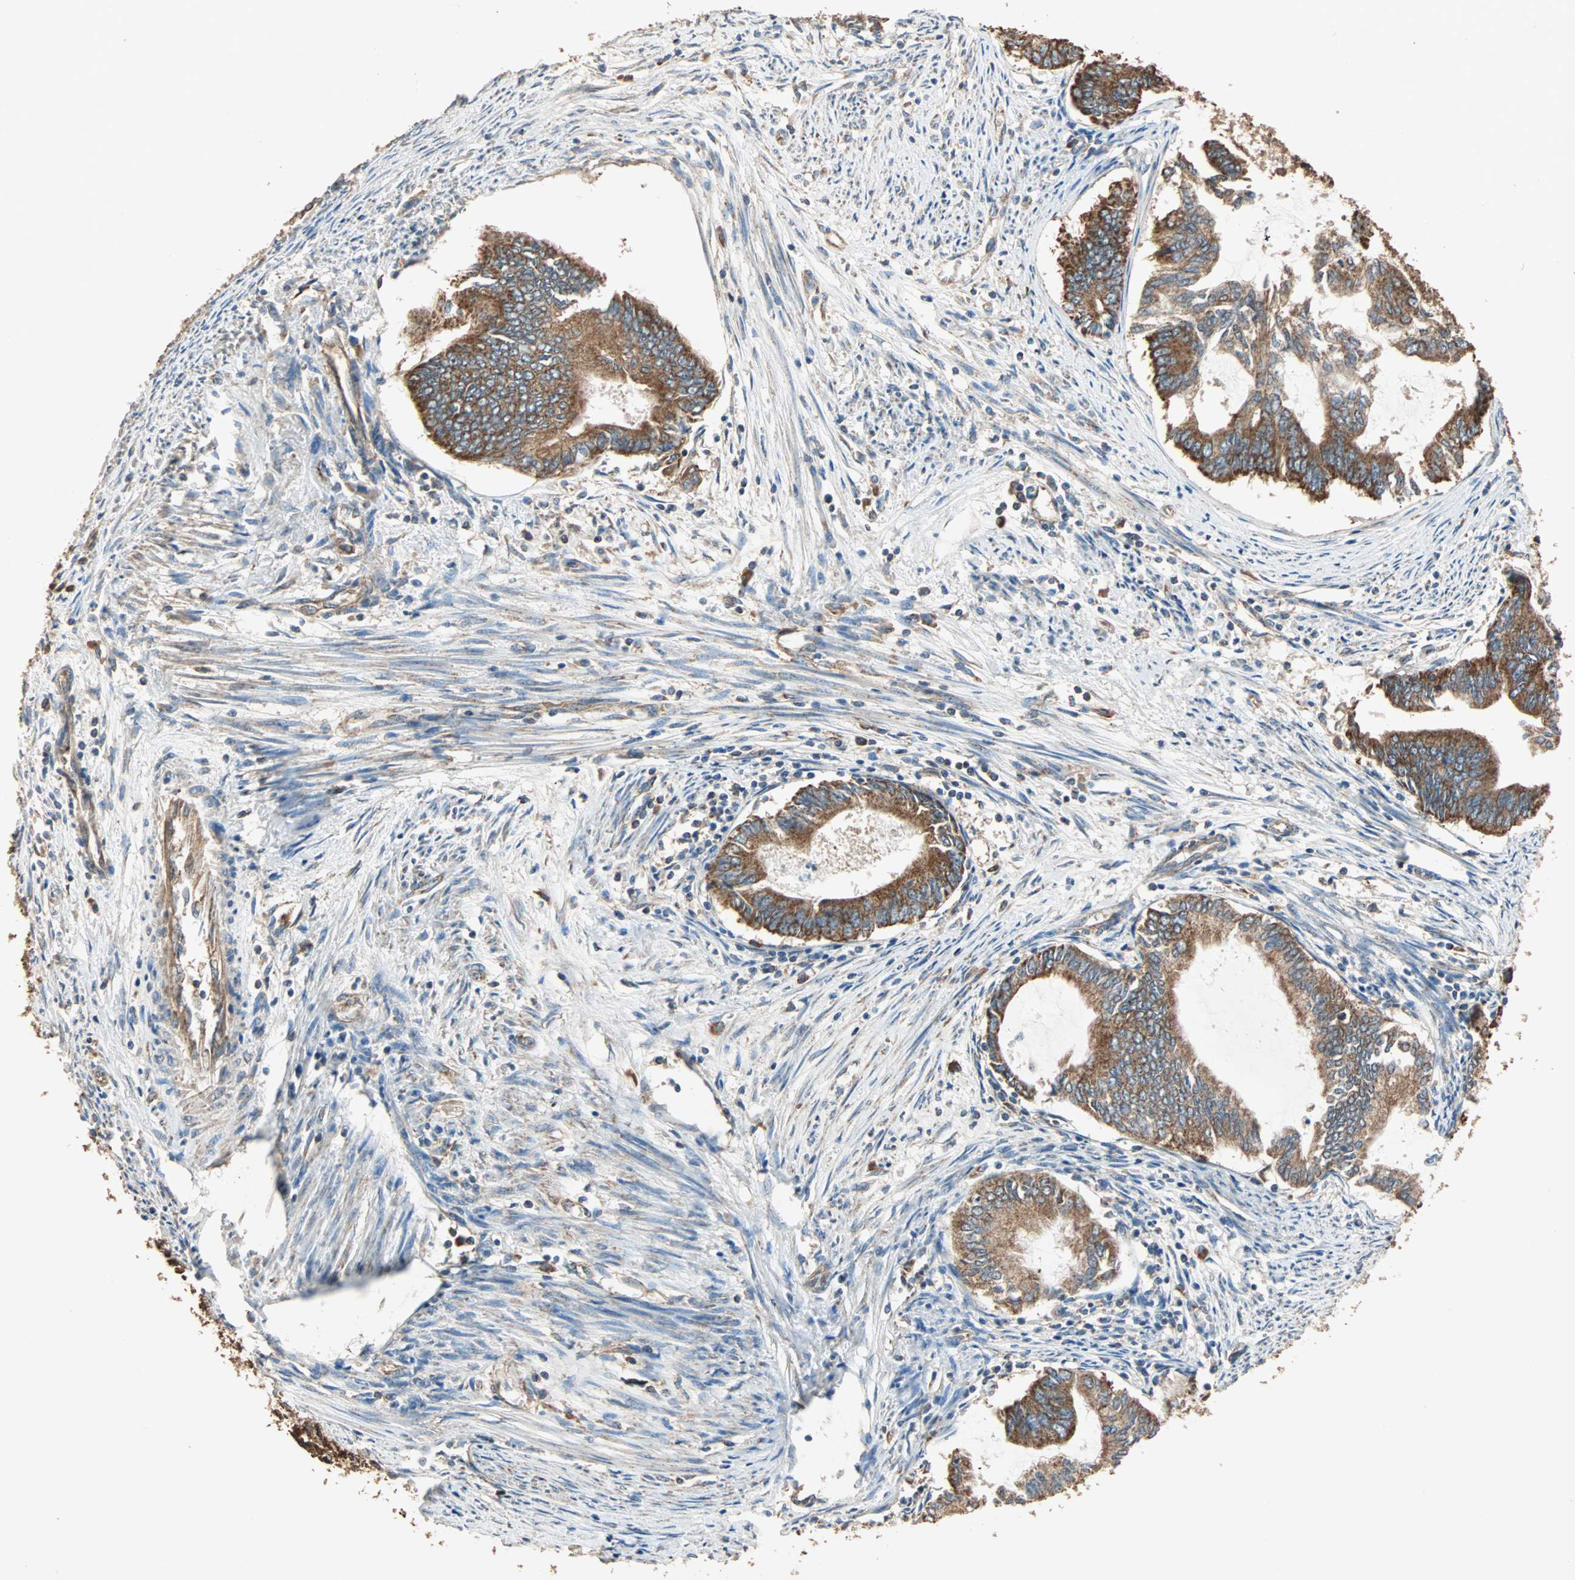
{"staining": {"intensity": "strong", "quantity": ">75%", "location": "cytoplasmic/membranous"}, "tissue": "endometrial cancer", "cell_type": "Tumor cells", "image_type": "cancer", "snomed": [{"axis": "morphology", "description": "Adenocarcinoma, NOS"}, {"axis": "topography", "description": "Endometrium"}], "caption": "Brown immunohistochemical staining in human endometrial cancer demonstrates strong cytoplasmic/membranous staining in approximately >75% of tumor cells.", "gene": "EIF4G2", "patient": {"sex": "female", "age": 86}}